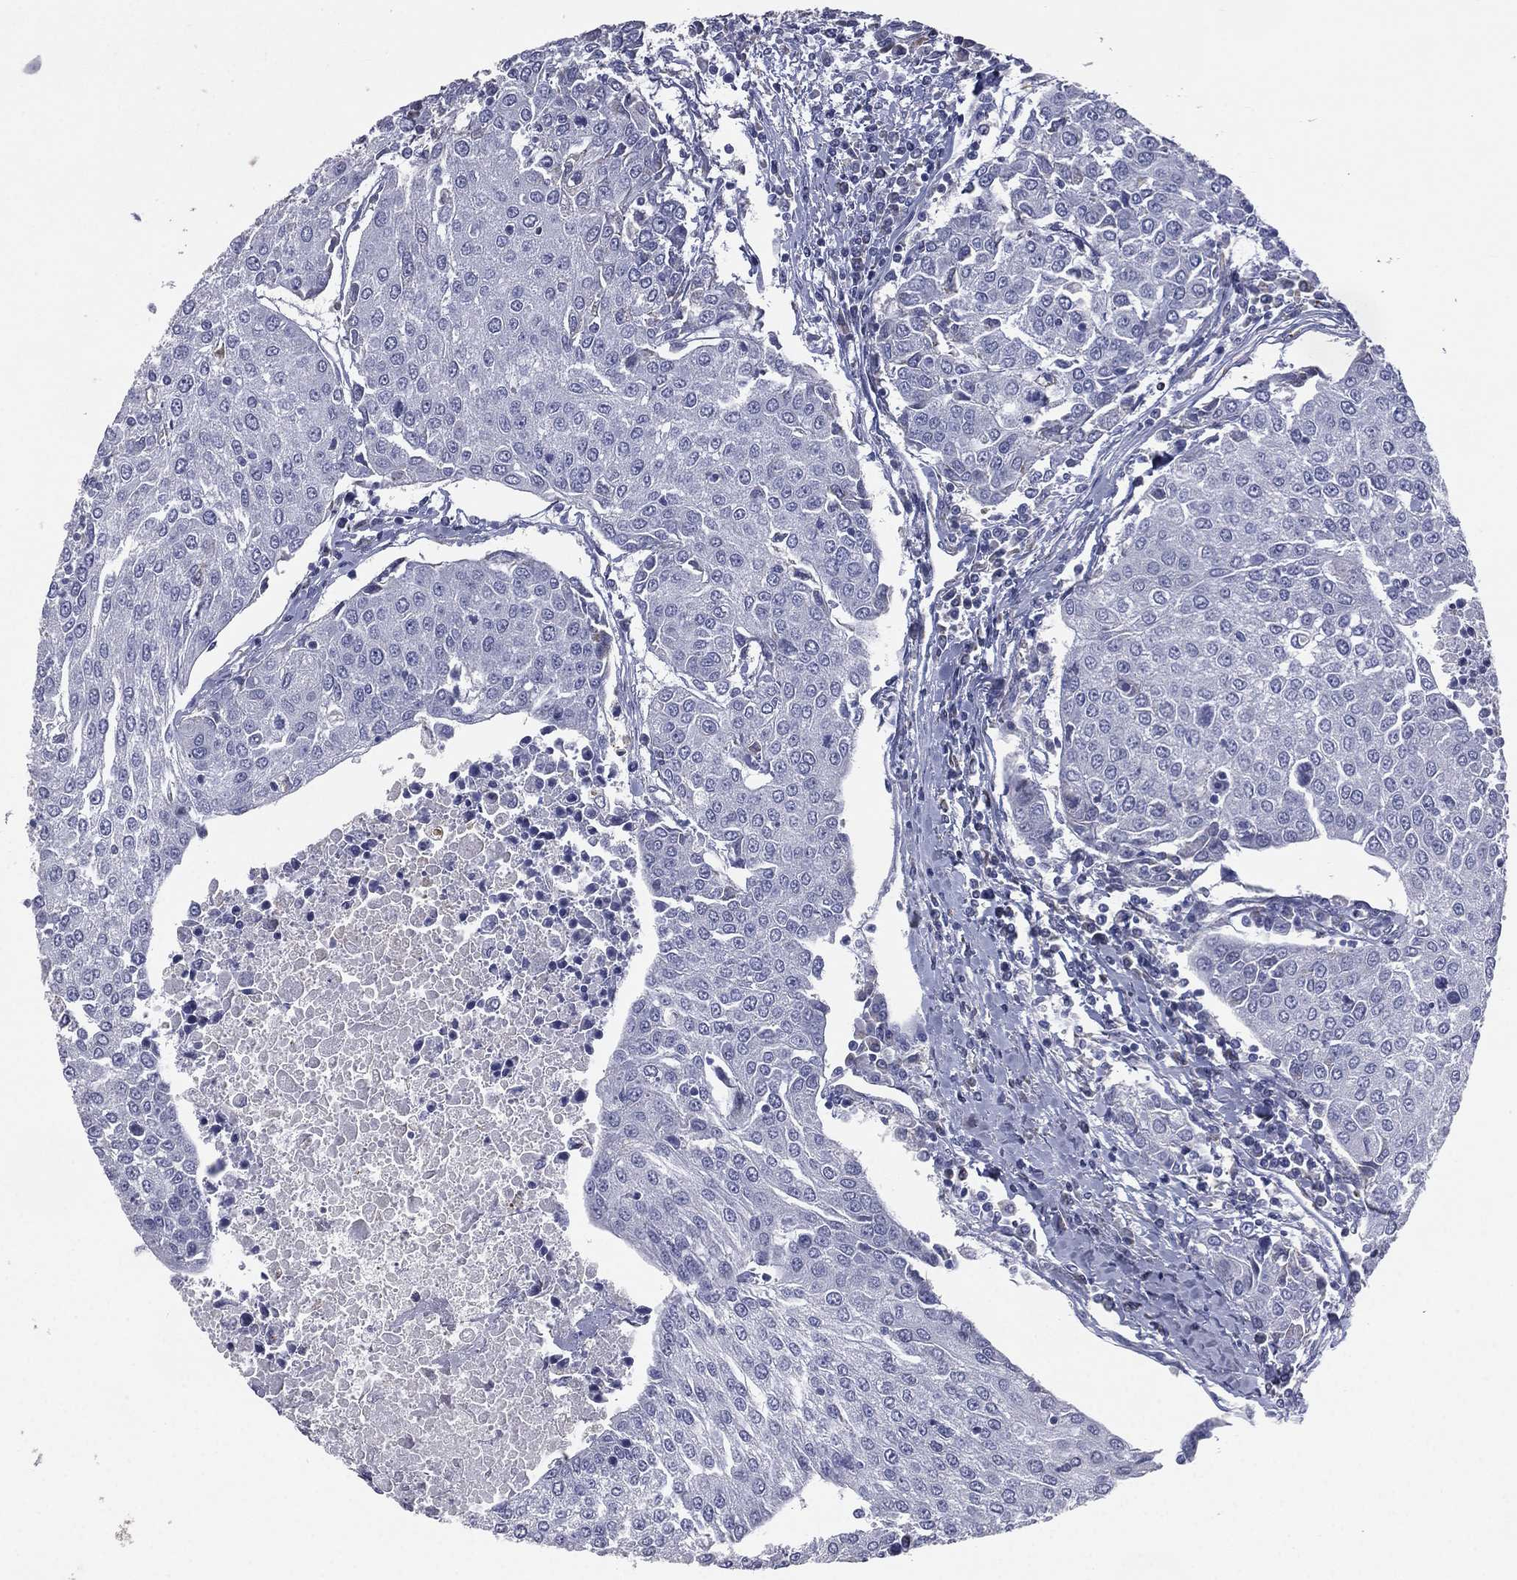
{"staining": {"intensity": "negative", "quantity": "none", "location": "none"}, "tissue": "urothelial cancer", "cell_type": "Tumor cells", "image_type": "cancer", "snomed": [{"axis": "morphology", "description": "Urothelial carcinoma, High grade"}, {"axis": "topography", "description": "Urinary bladder"}], "caption": "Tumor cells show no significant positivity in urothelial cancer.", "gene": "ESX1", "patient": {"sex": "female", "age": 85}}